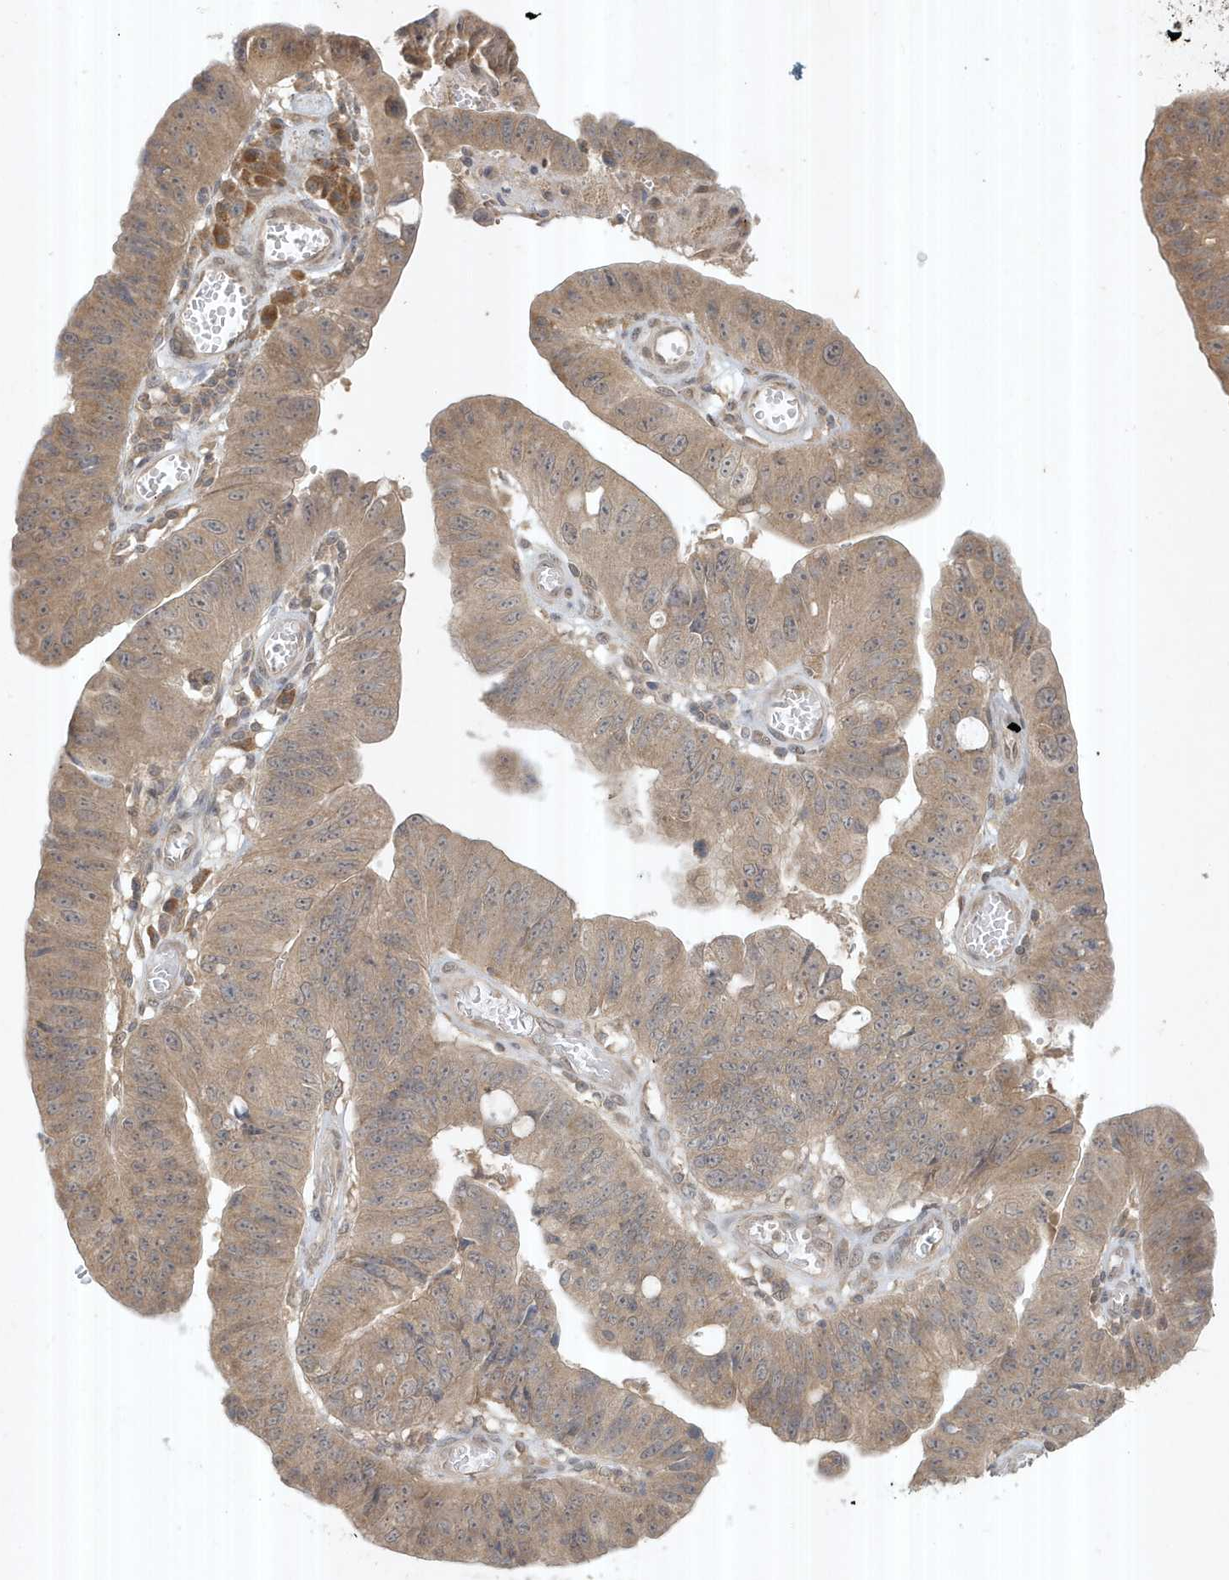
{"staining": {"intensity": "weak", "quantity": ">75%", "location": "cytoplasmic/membranous"}, "tissue": "stomach cancer", "cell_type": "Tumor cells", "image_type": "cancer", "snomed": [{"axis": "morphology", "description": "Adenocarcinoma, NOS"}, {"axis": "topography", "description": "Stomach"}], "caption": "A low amount of weak cytoplasmic/membranous positivity is seen in approximately >75% of tumor cells in stomach adenocarcinoma tissue.", "gene": "ABCB9", "patient": {"sex": "male", "age": 59}}